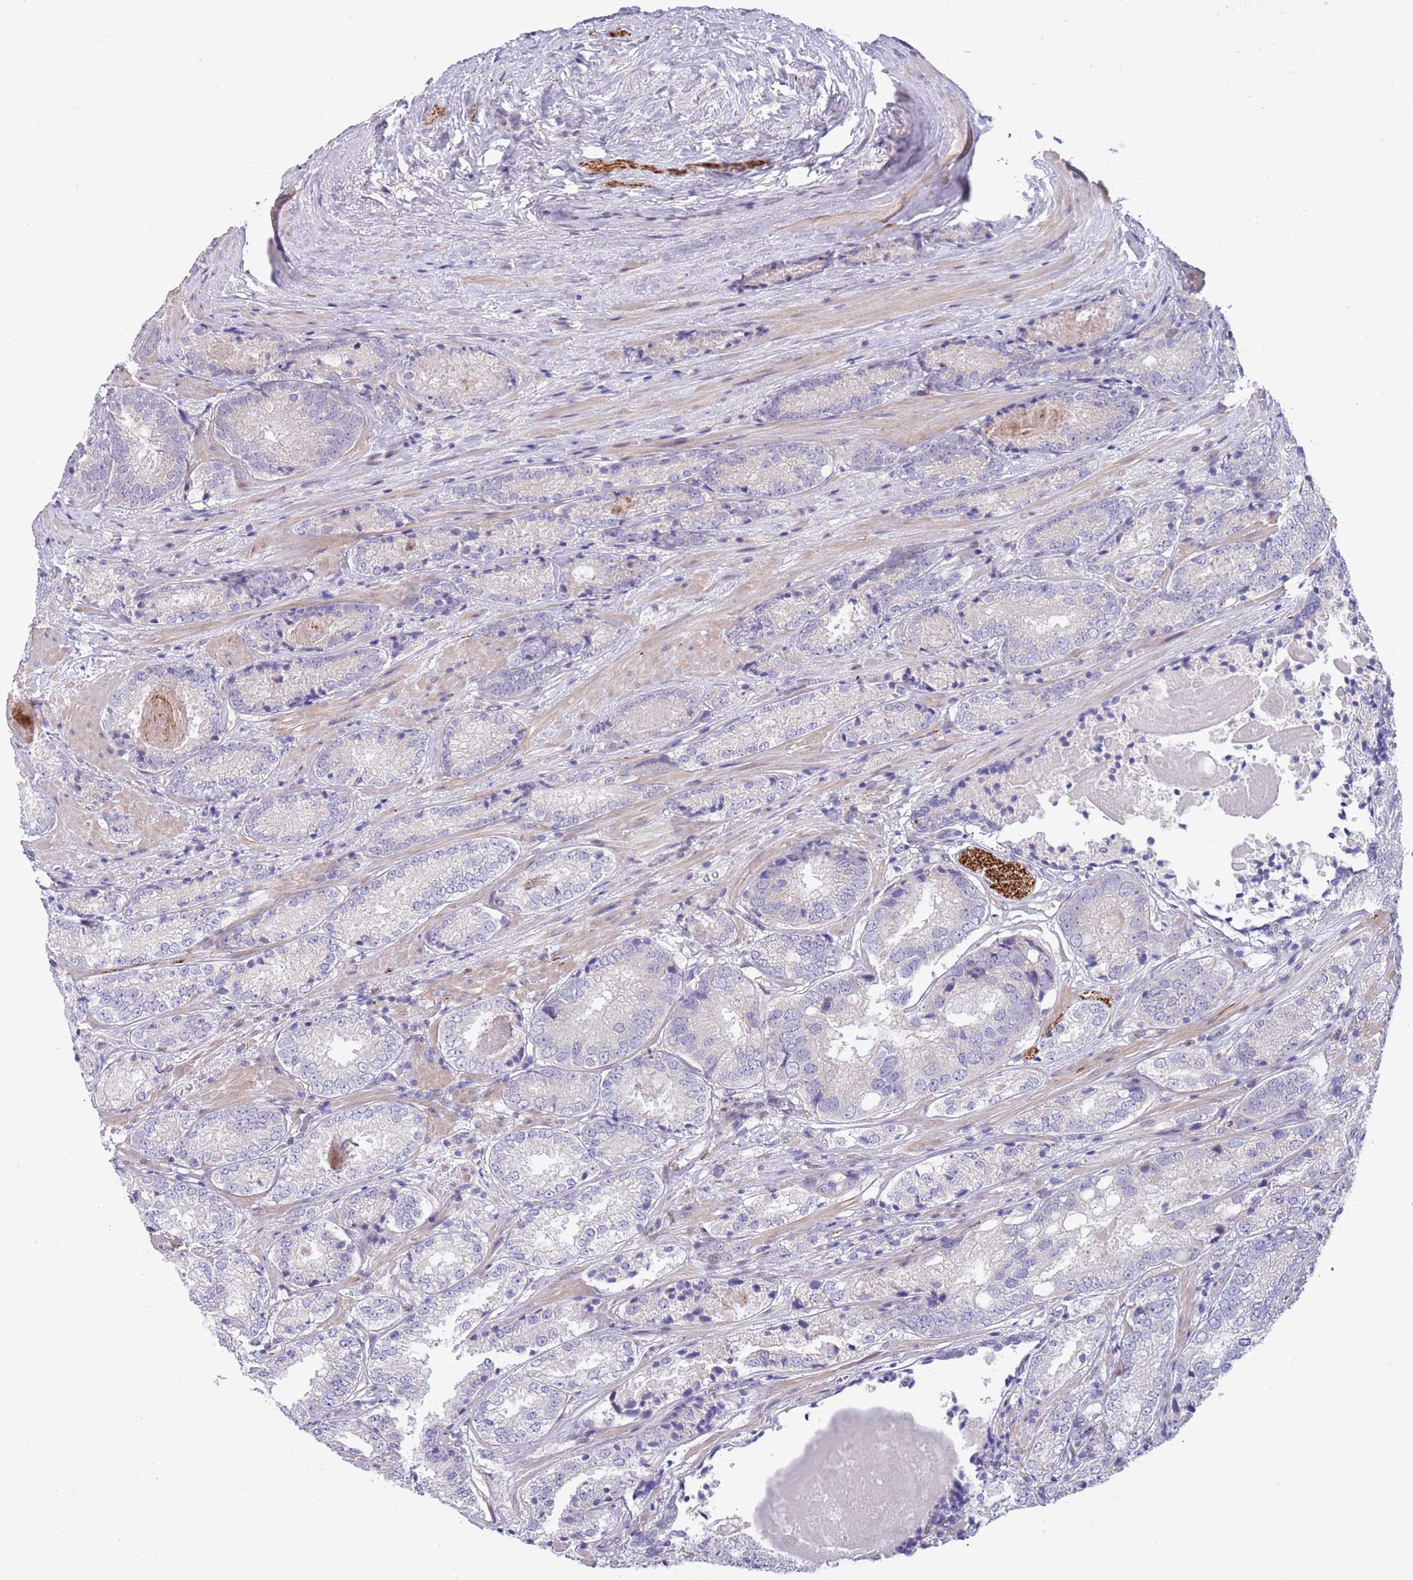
{"staining": {"intensity": "negative", "quantity": "none", "location": "none"}, "tissue": "prostate cancer", "cell_type": "Tumor cells", "image_type": "cancer", "snomed": [{"axis": "morphology", "description": "Adenocarcinoma, High grade"}, {"axis": "topography", "description": "Prostate"}], "caption": "Tumor cells show no significant protein expression in prostate cancer (high-grade adenocarcinoma). The staining is performed using DAB brown chromogen with nuclei counter-stained in using hematoxylin.", "gene": "NLRP6", "patient": {"sex": "male", "age": 63}}